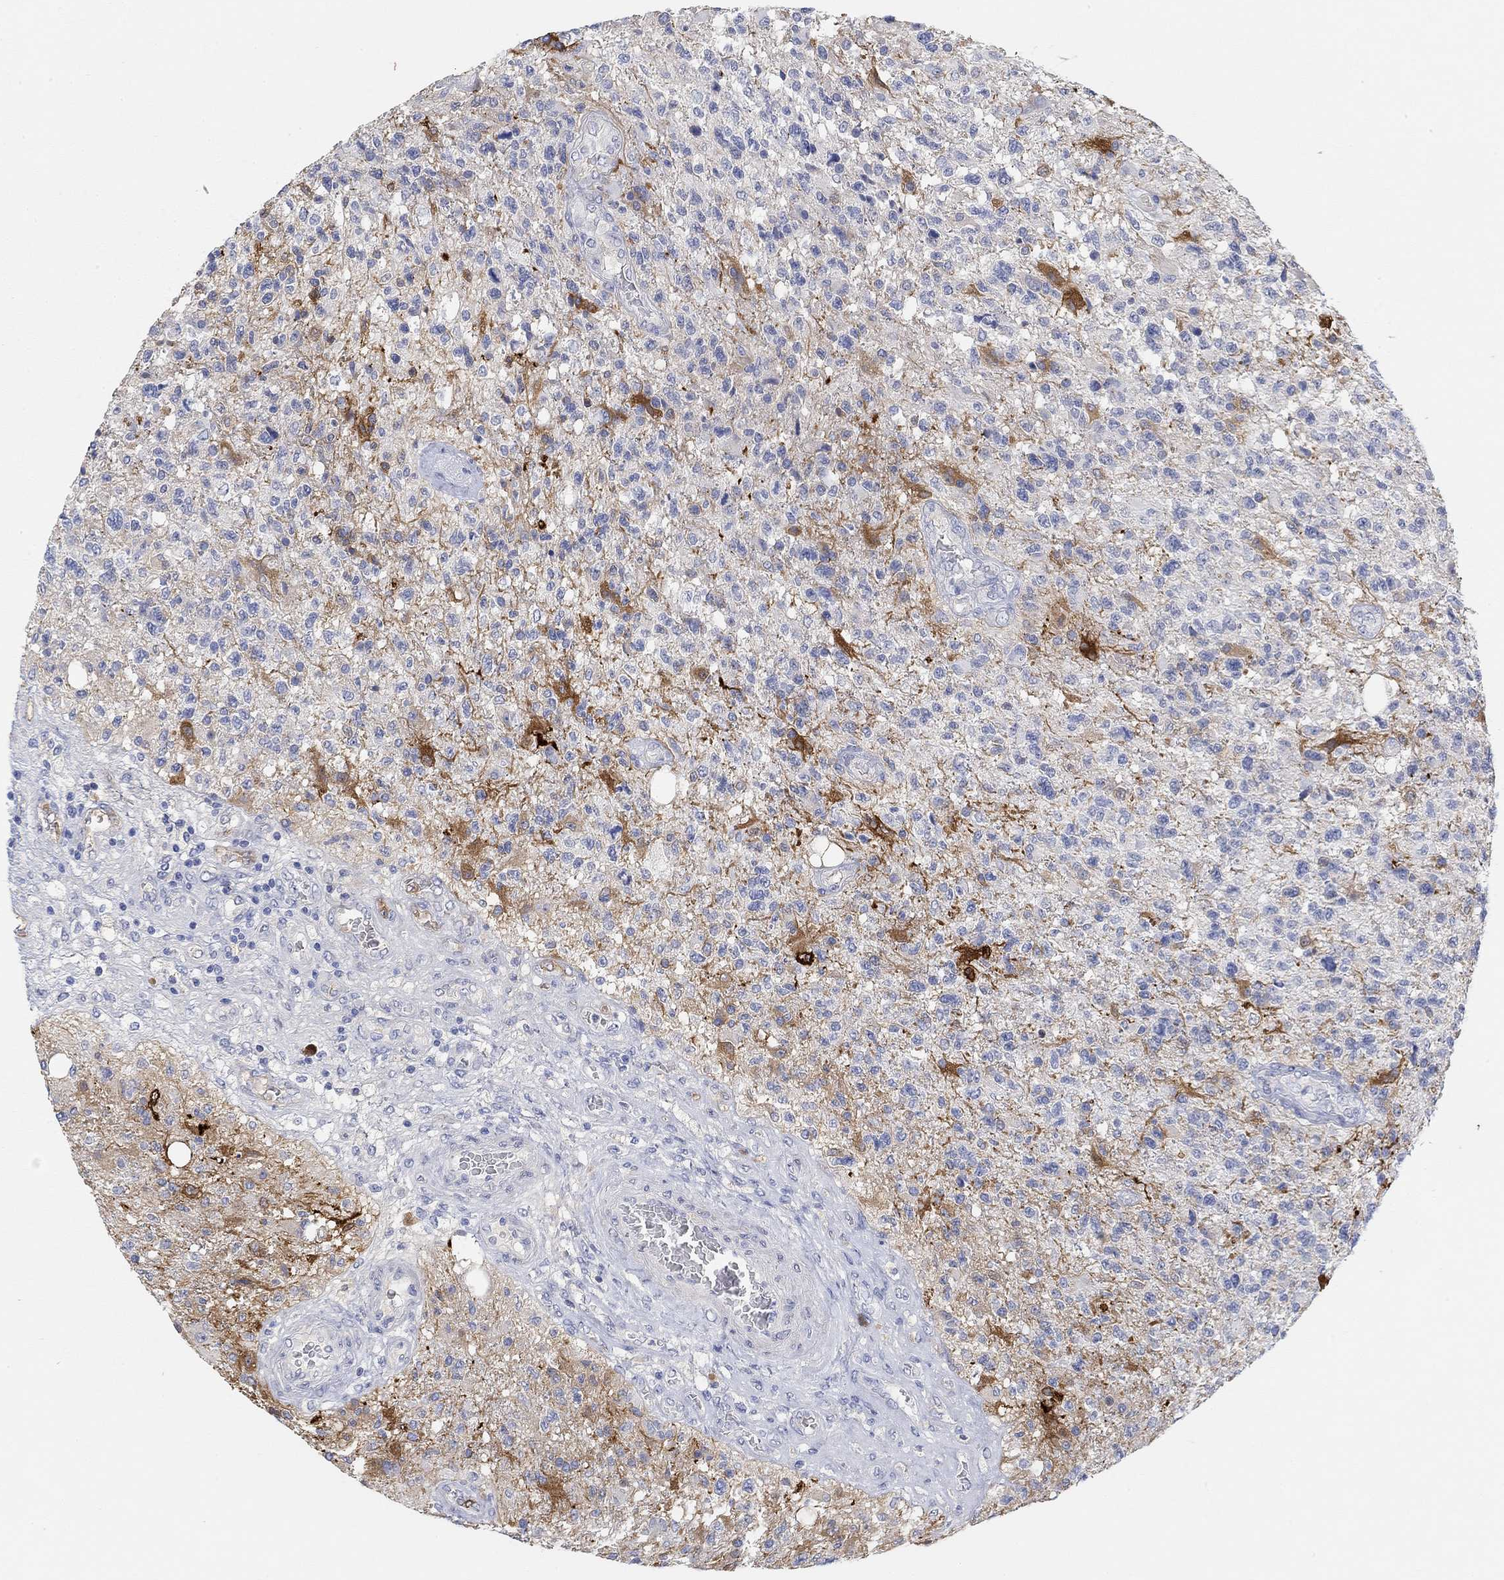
{"staining": {"intensity": "negative", "quantity": "none", "location": "none"}, "tissue": "glioma", "cell_type": "Tumor cells", "image_type": "cancer", "snomed": [{"axis": "morphology", "description": "Glioma, malignant, High grade"}, {"axis": "topography", "description": "Brain"}], "caption": "The histopathology image displays no significant positivity in tumor cells of malignant high-grade glioma.", "gene": "VAT1L", "patient": {"sex": "male", "age": 56}}